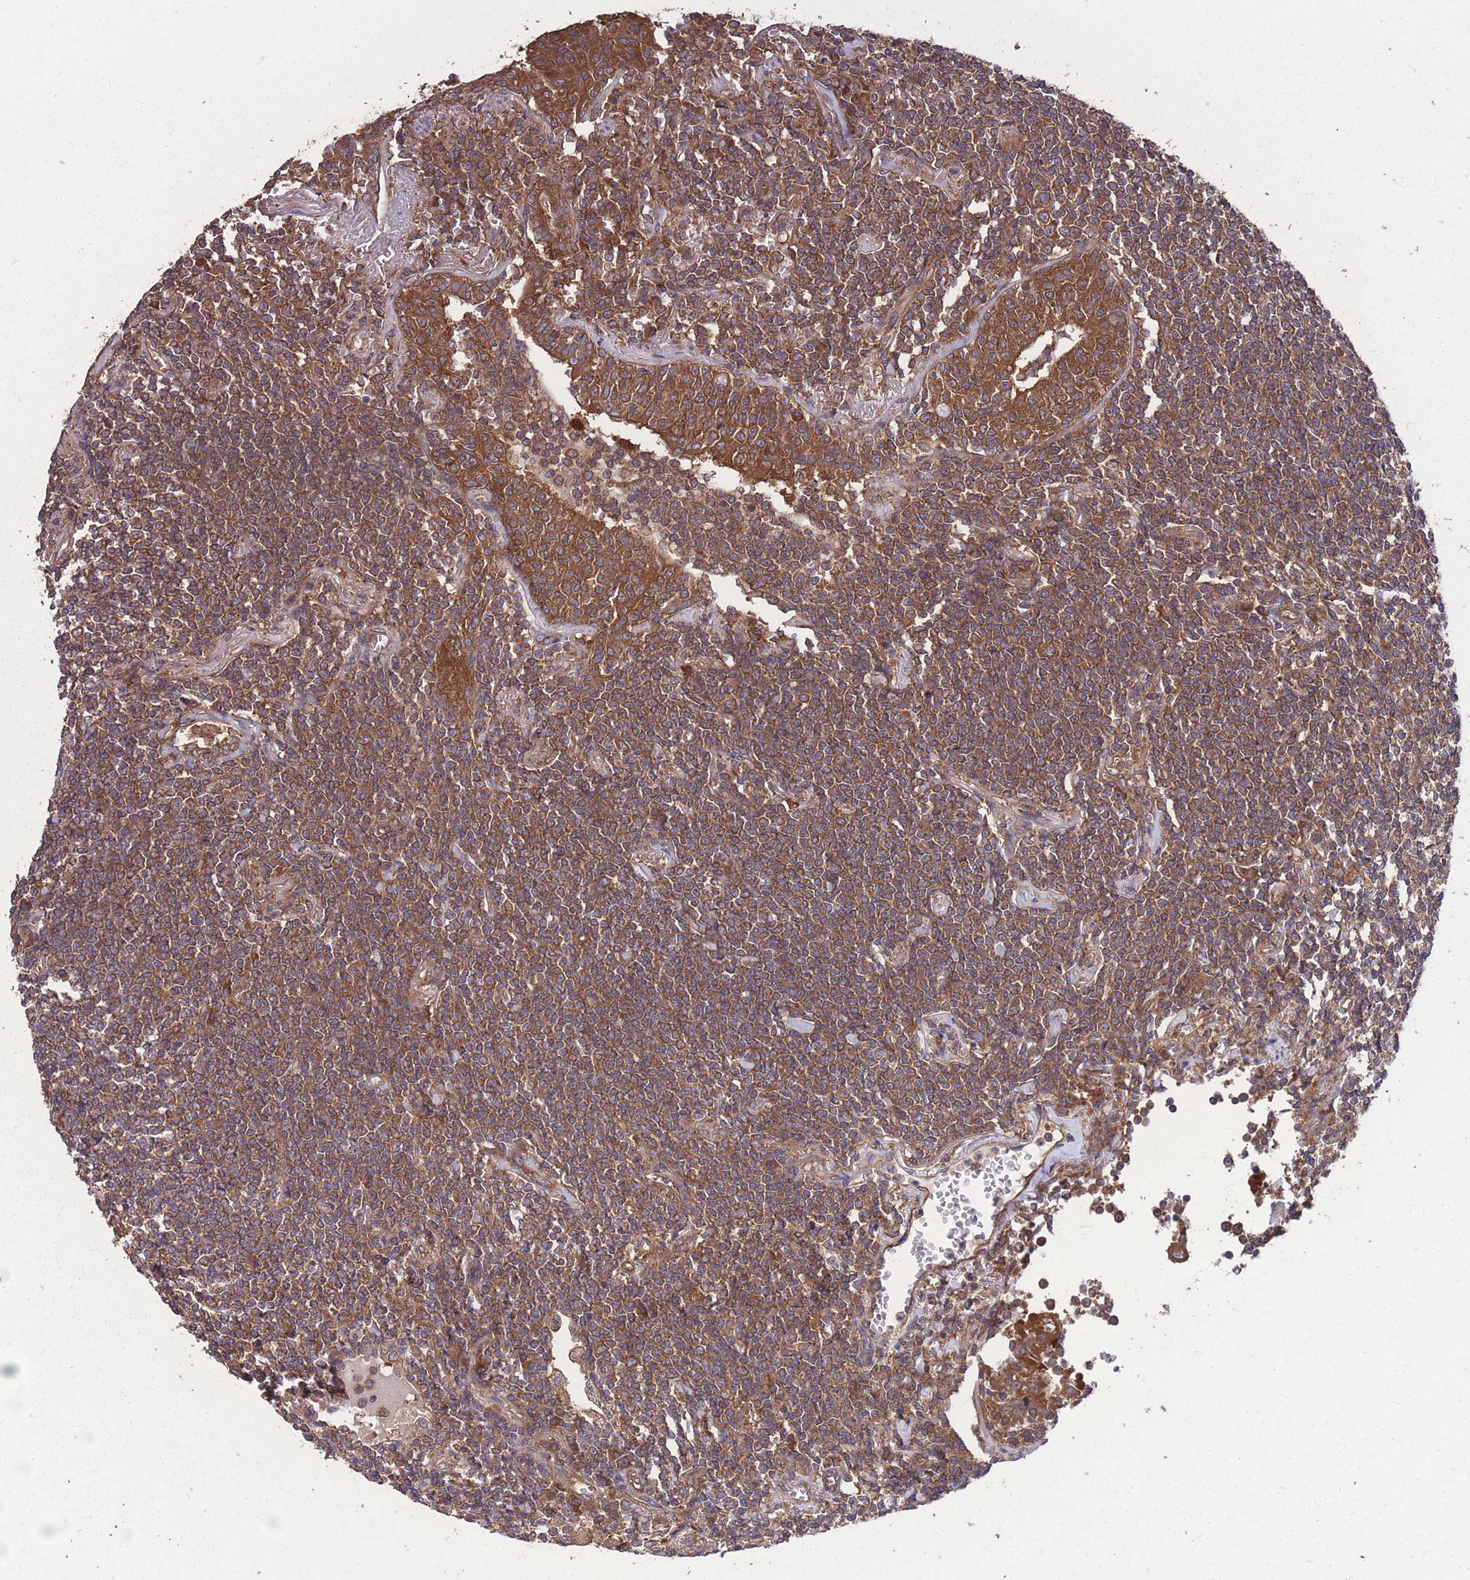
{"staining": {"intensity": "moderate", "quantity": ">75%", "location": "cytoplasmic/membranous"}, "tissue": "lymphoma", "cell_type": "Tumor cells", "image_type": "cancer", "snomed": [{"axis": "morphology", "description": "Malignant lymphoma, non-Hodgkin's type, Low grade"}, {"axis": "topography", "description": "Lung"}], "caption": "Moderate cytoplasmic/membranous staining for a protein is appreciated in about >75% of tumor cells of low-grade malignant lymphoma, non-Hodgkin's type using immunohistochemistry.", "gene": "ZPR1", "patient": {"sex": "female", "age": 71}}